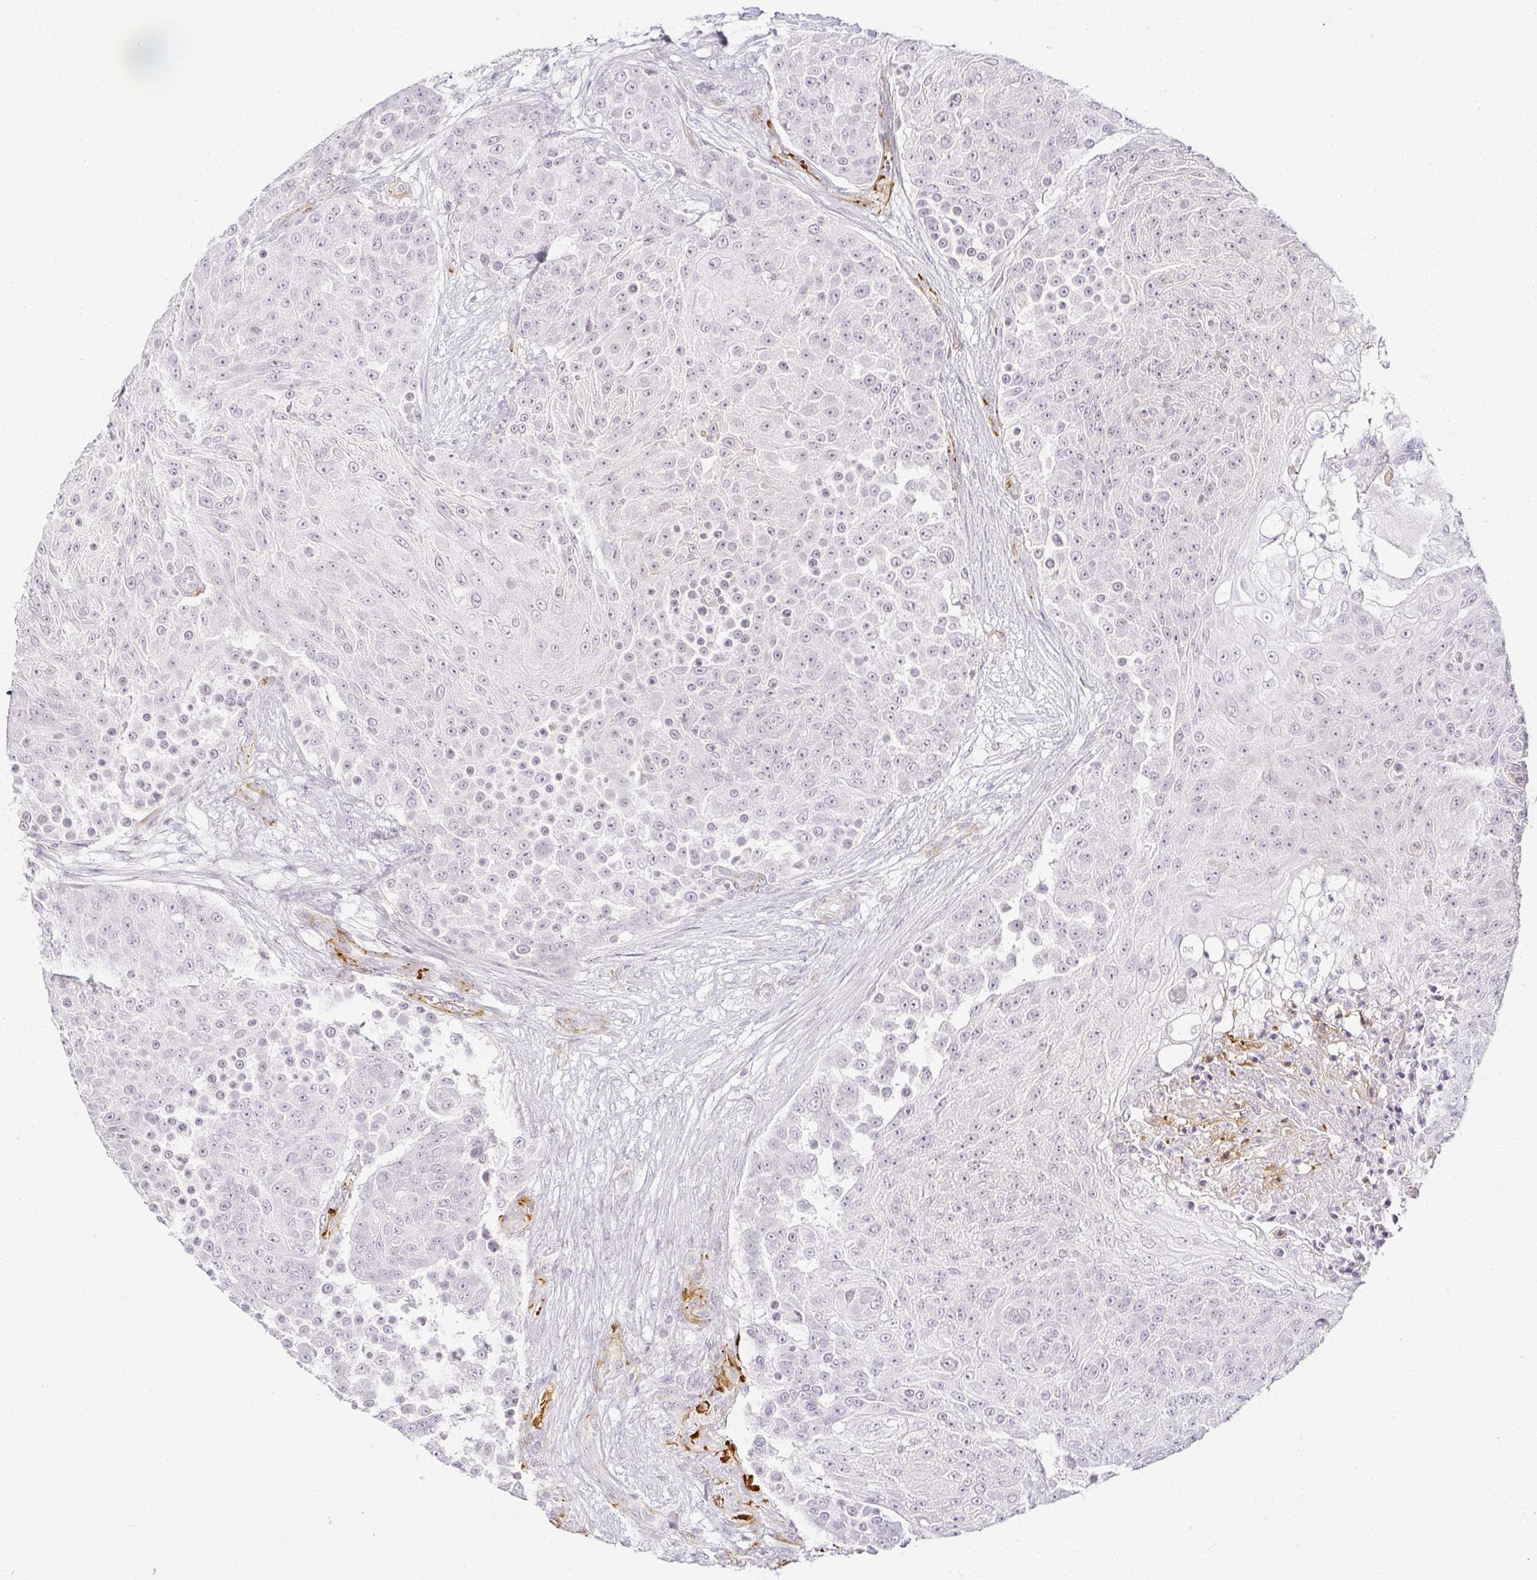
{"staining": {"intensity": "negative", "quantity": "none", "location": "none"}, "tissue": "urothelial cancer", "cell_type": "Tumor cells", "image_type": "cancer", "snomed": [{"axis": "morphology", "description": "Urothelial carcinoma, High grade"}, {"axis": "topography", "description": "Urinary bladder"}], "caption": "DAB (3,3'-diaminobenzidine) immunohistochemical staining of urothelial cancer reveals no significant positivity in tumor cells.", "gene": "ACAN", "patient": {"sex": "female", "age": 63}}